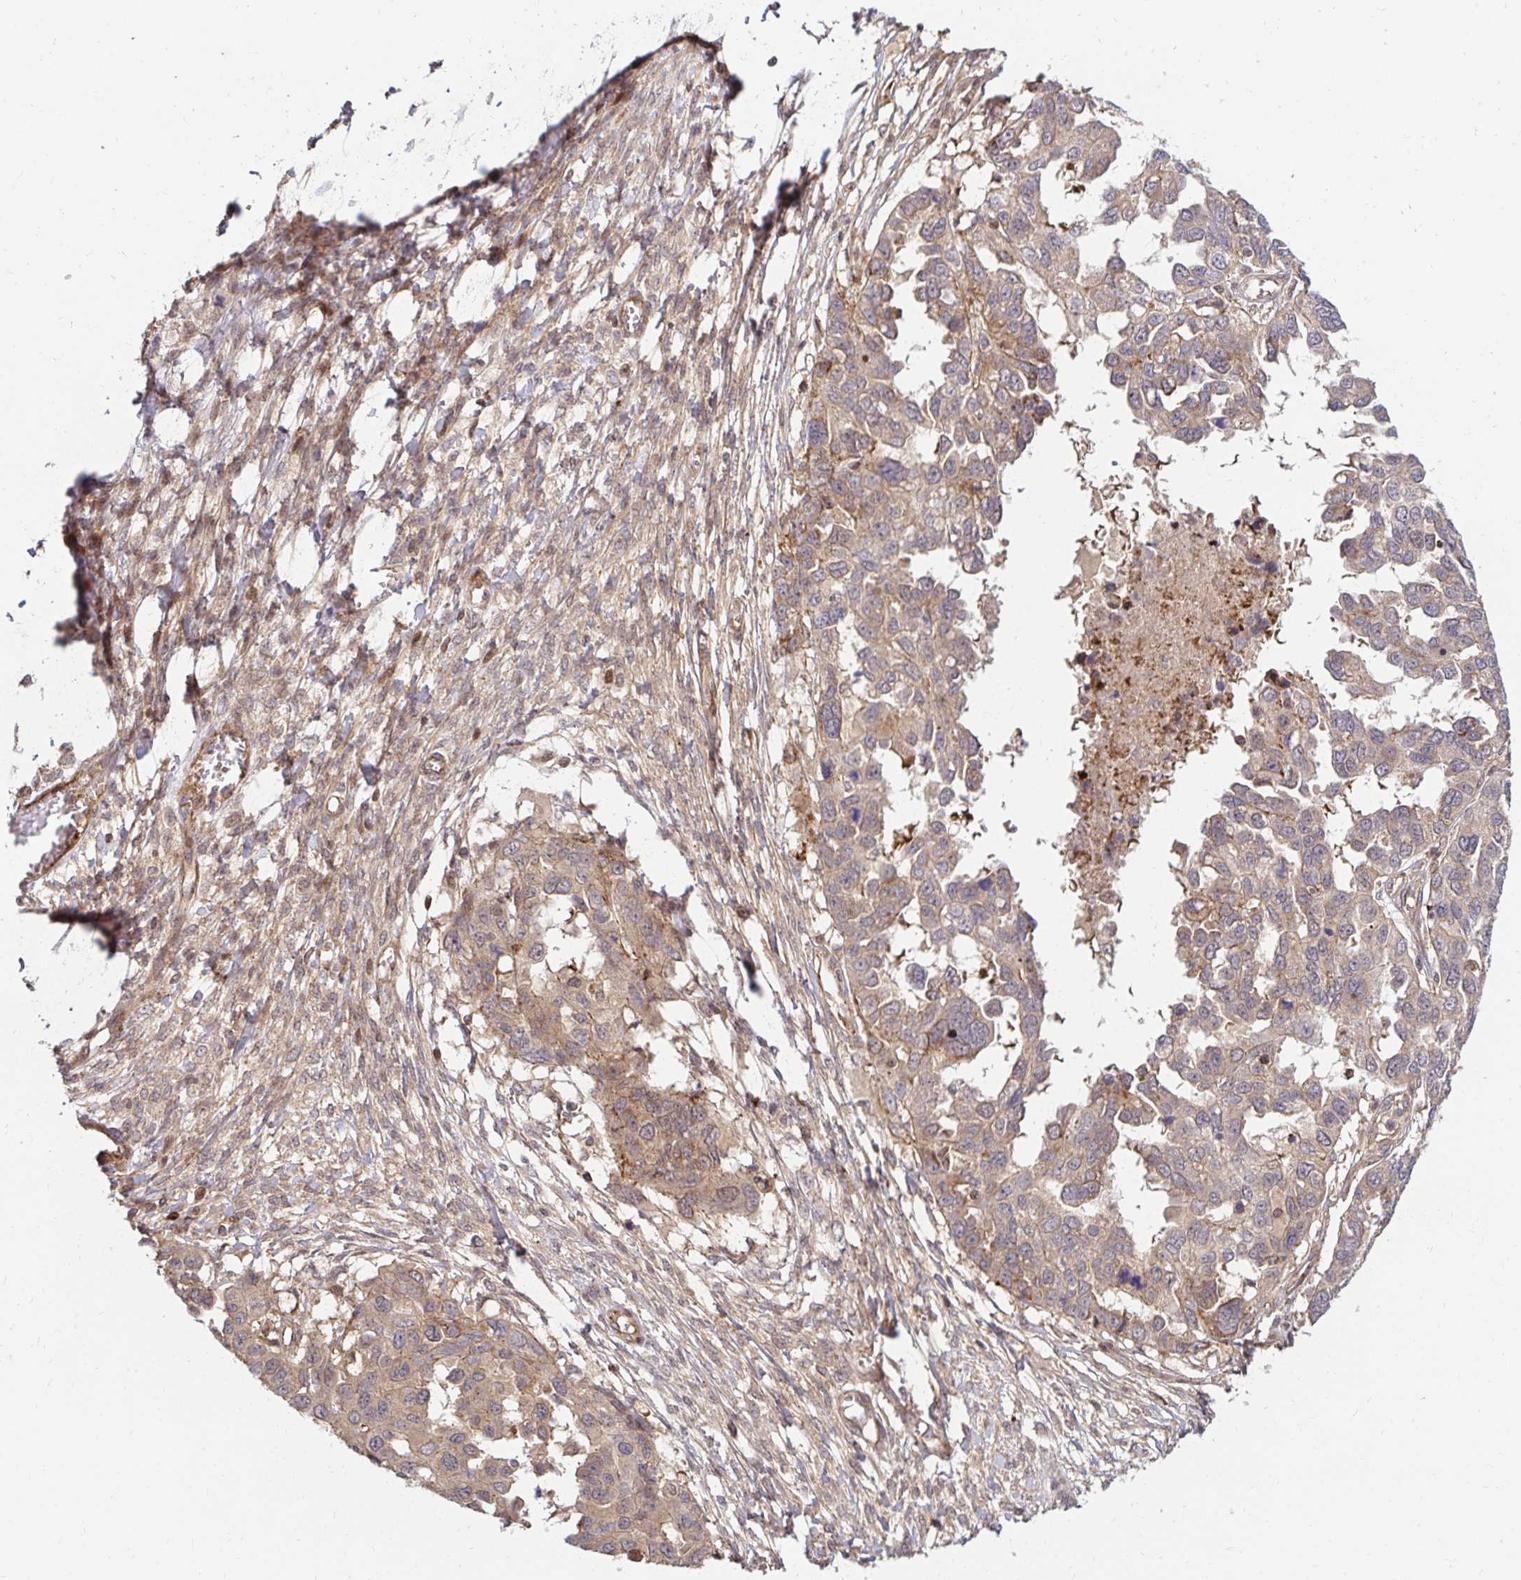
{"staining": {"intensity": "weak", "quantity": "<25%", "location": "cytoplasmic/membranous"}, "tissue": "ovarian cancer", "cell_type": "Tumor cells", "image_type": "cancer", "snomed": [{"axis": "morphology", "description": "Cystadenocarcinoma, serous, NOS"}, {"axis": "topography", "description": "Ovary"}], "caption": "Human ovarian cancer stained for a protein using immunohistochemistry demonstrates no positivity in tumor cells.", "gene": "PSMA4", "patient": {"sex": "female", "age": 53}}